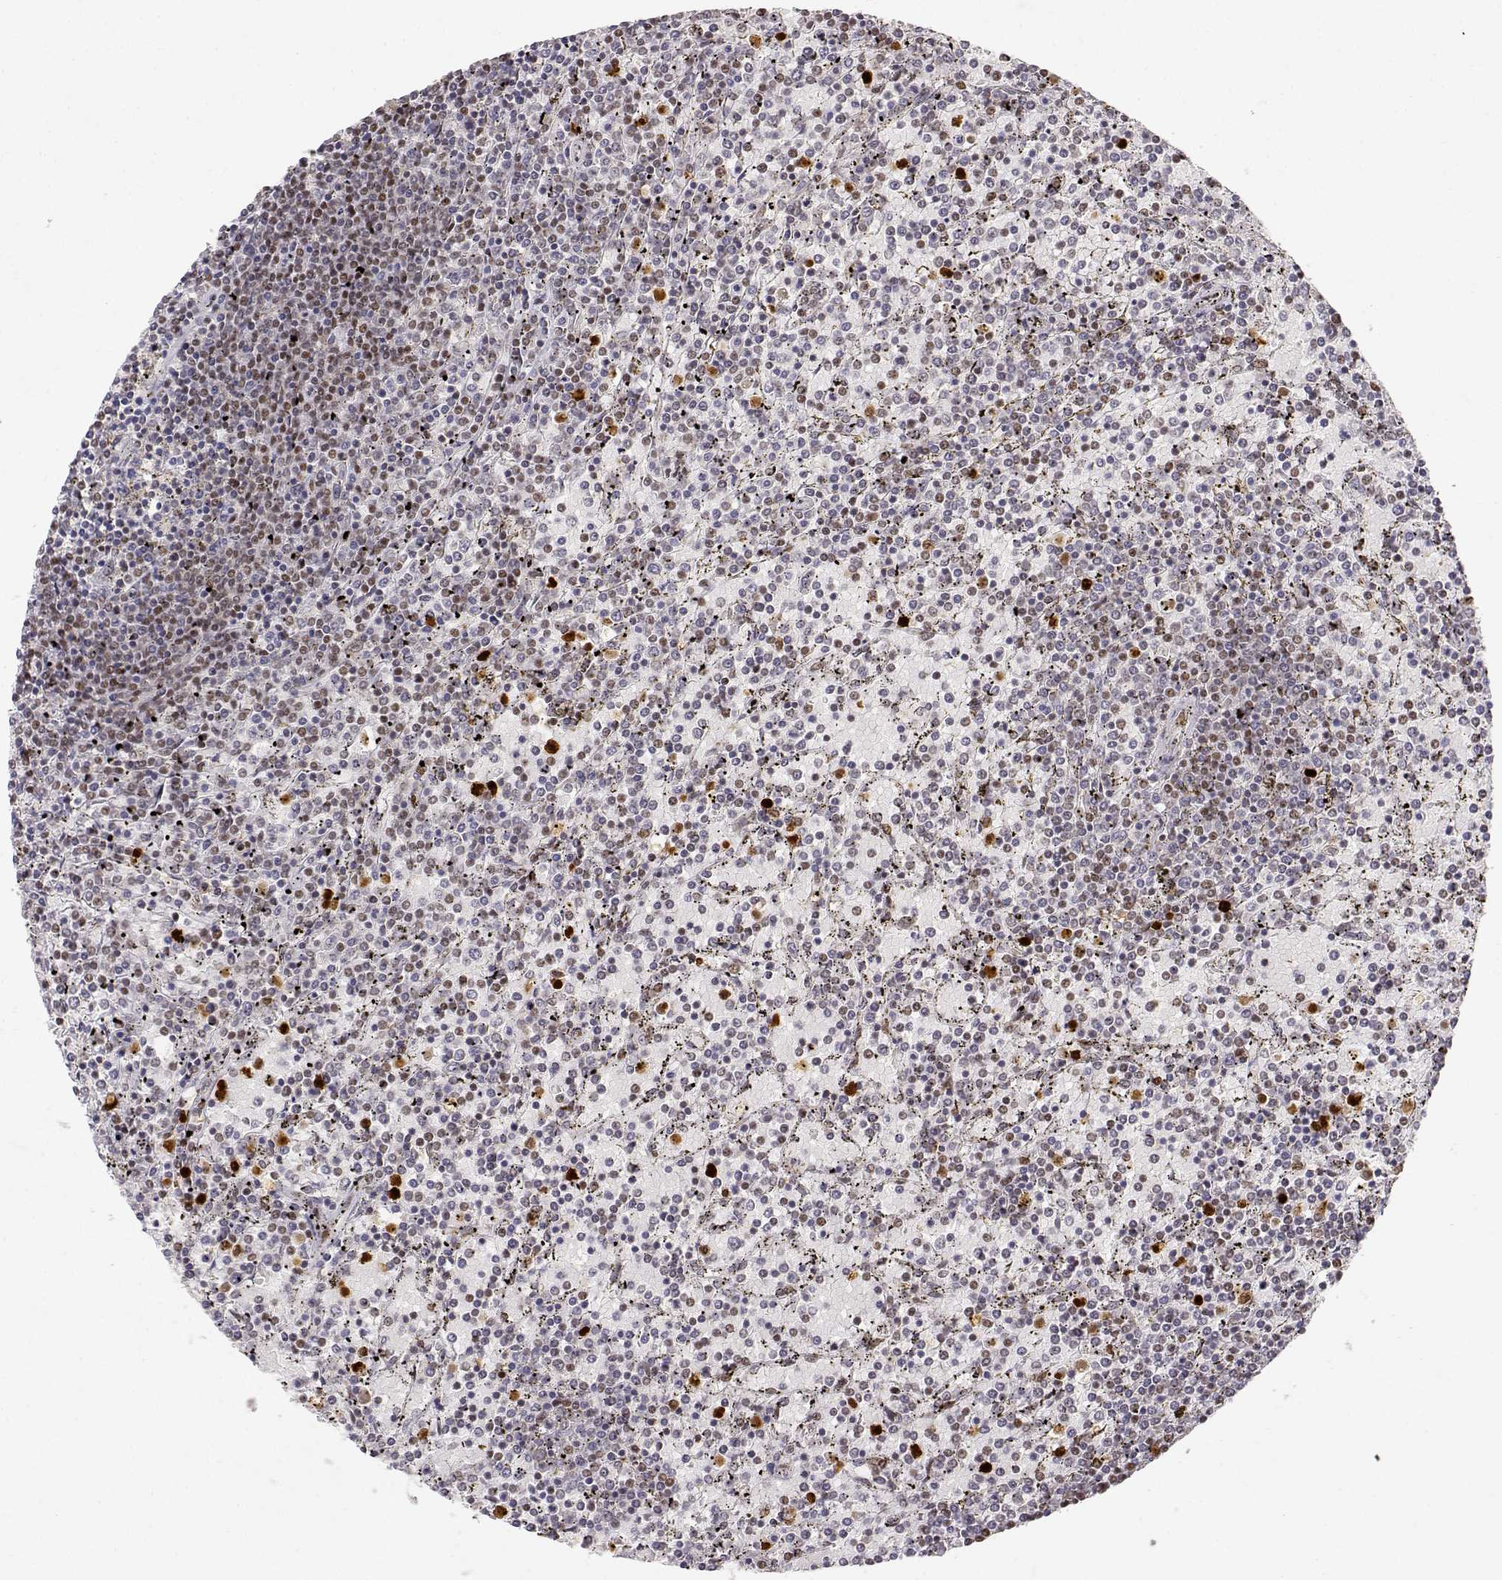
{"staining": {"intensity": "weak", "quantity": "25%-75%", "location": "nuclear"}, "tissue": "lymphoma", "cell_type": "Tumor cells", "image_type": "cancer", "snomed": [{"axis": "morphology", "description": "Malignant lymphoma, non-Hodgkin's type, Low grade"}, {"axis": "topography", "description": "Spleen"}], "caption": "Weak nuclear protein staining is seen in approximately 25%-75% of tumor cells in malignant lymphoma, non-Hodgkin's type (low-grade).", "gene": "RSF1", "patient": {"sex": "female", "age": 77}}